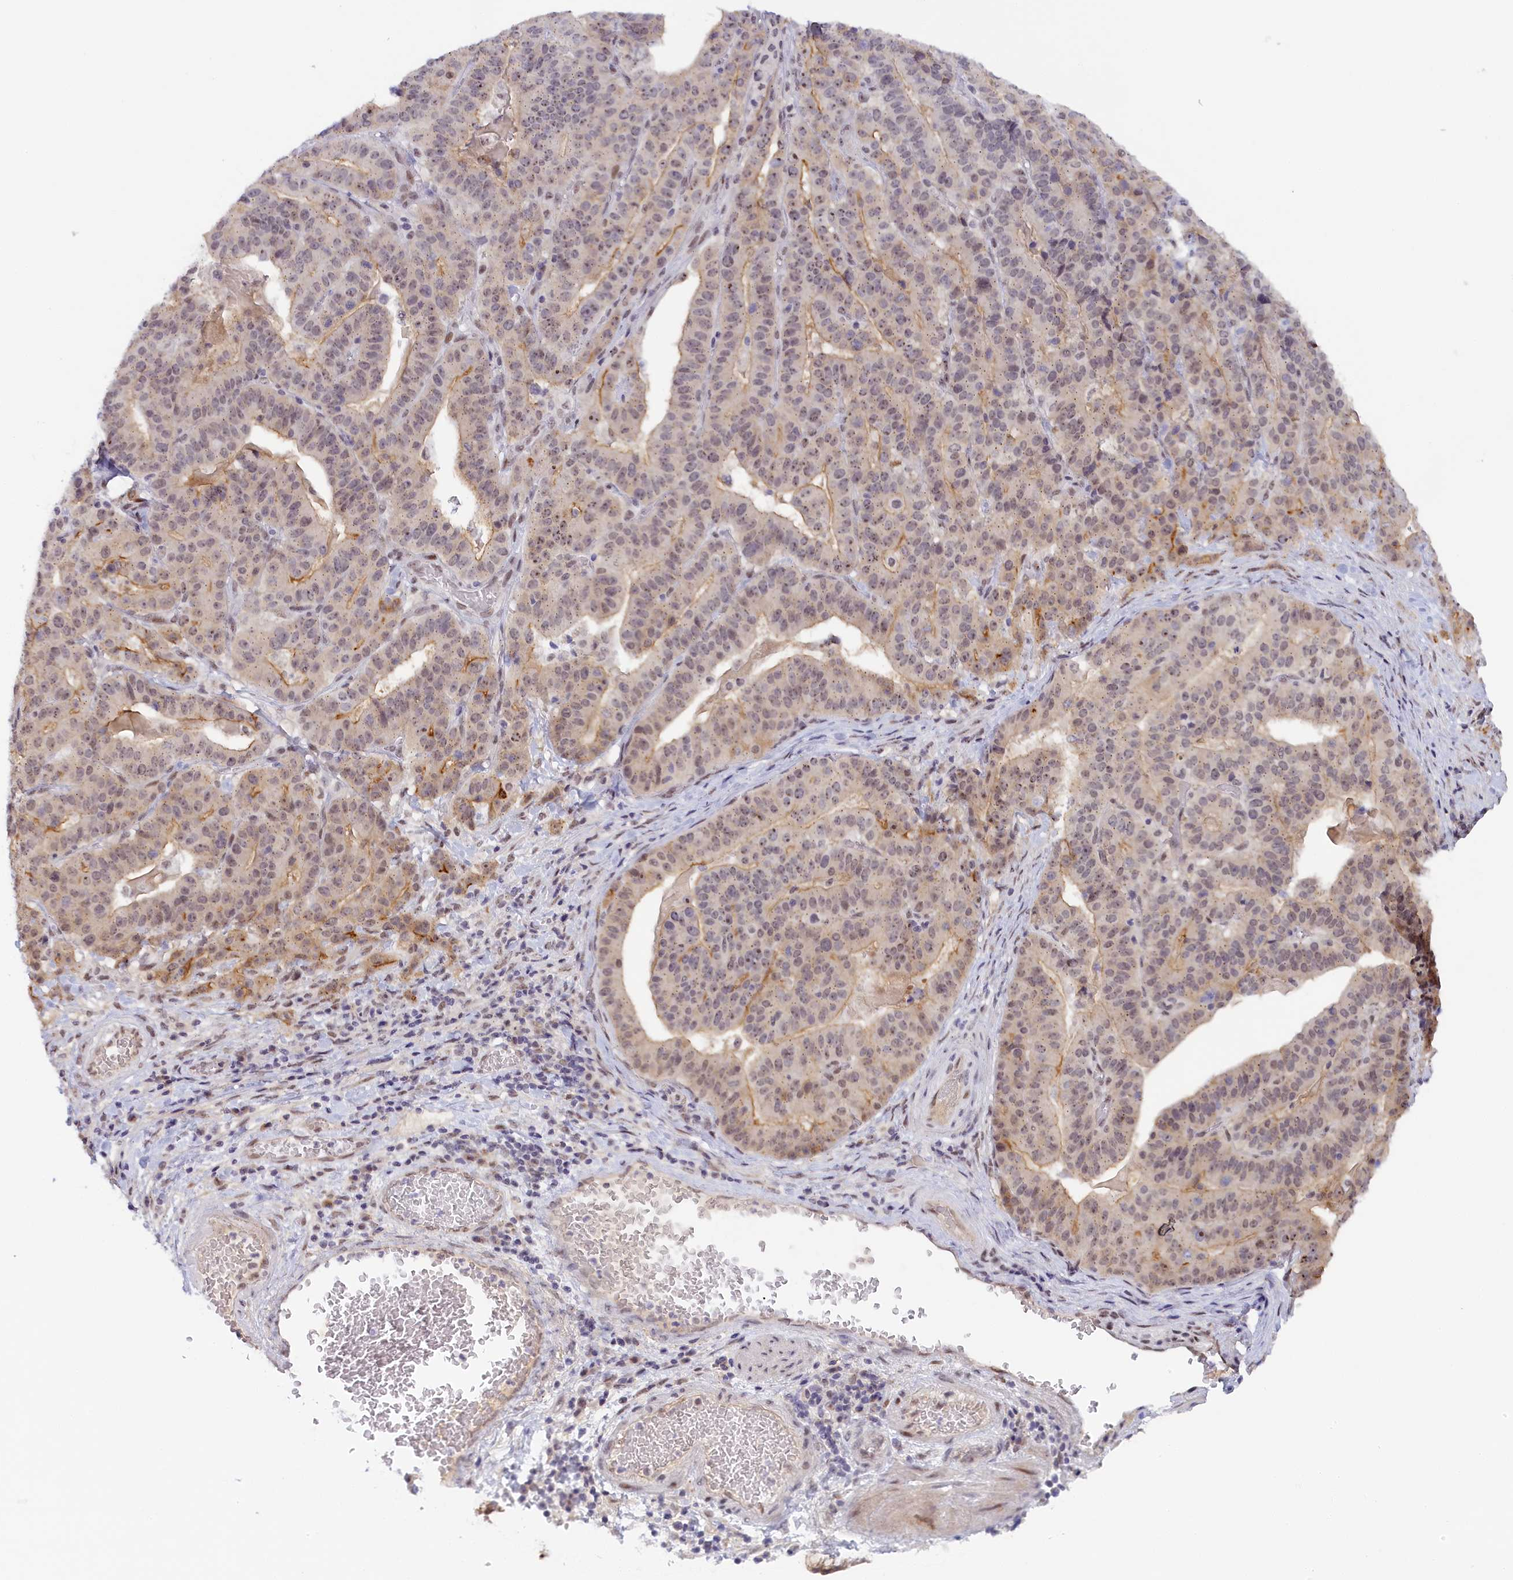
{"staining": {"intensity": "moderate", "quantity": "25%-75%", "location": "cytoplasmic/membranous,nuclear"}, "tissue": "stomach cancer", "cell_type": "Tumor cells", "image_type": "cancer", "snomed": [{"axis": "morphology", "description": "Adenocarcinoma, NOS"}, {"axis": "topography", "description": "Stomach"}], "caption": "Immunohistochemistry histopathology image of human stomach adenocarcinoma stained for a protein (brown), which demonstrates medium levels of moderate cytoplasmic/membranous and nuclear positivity in approximately 25%-75% of tumor cells.", "gene": "SEC31B", "patient": {"sex": "male", "age": 48}}